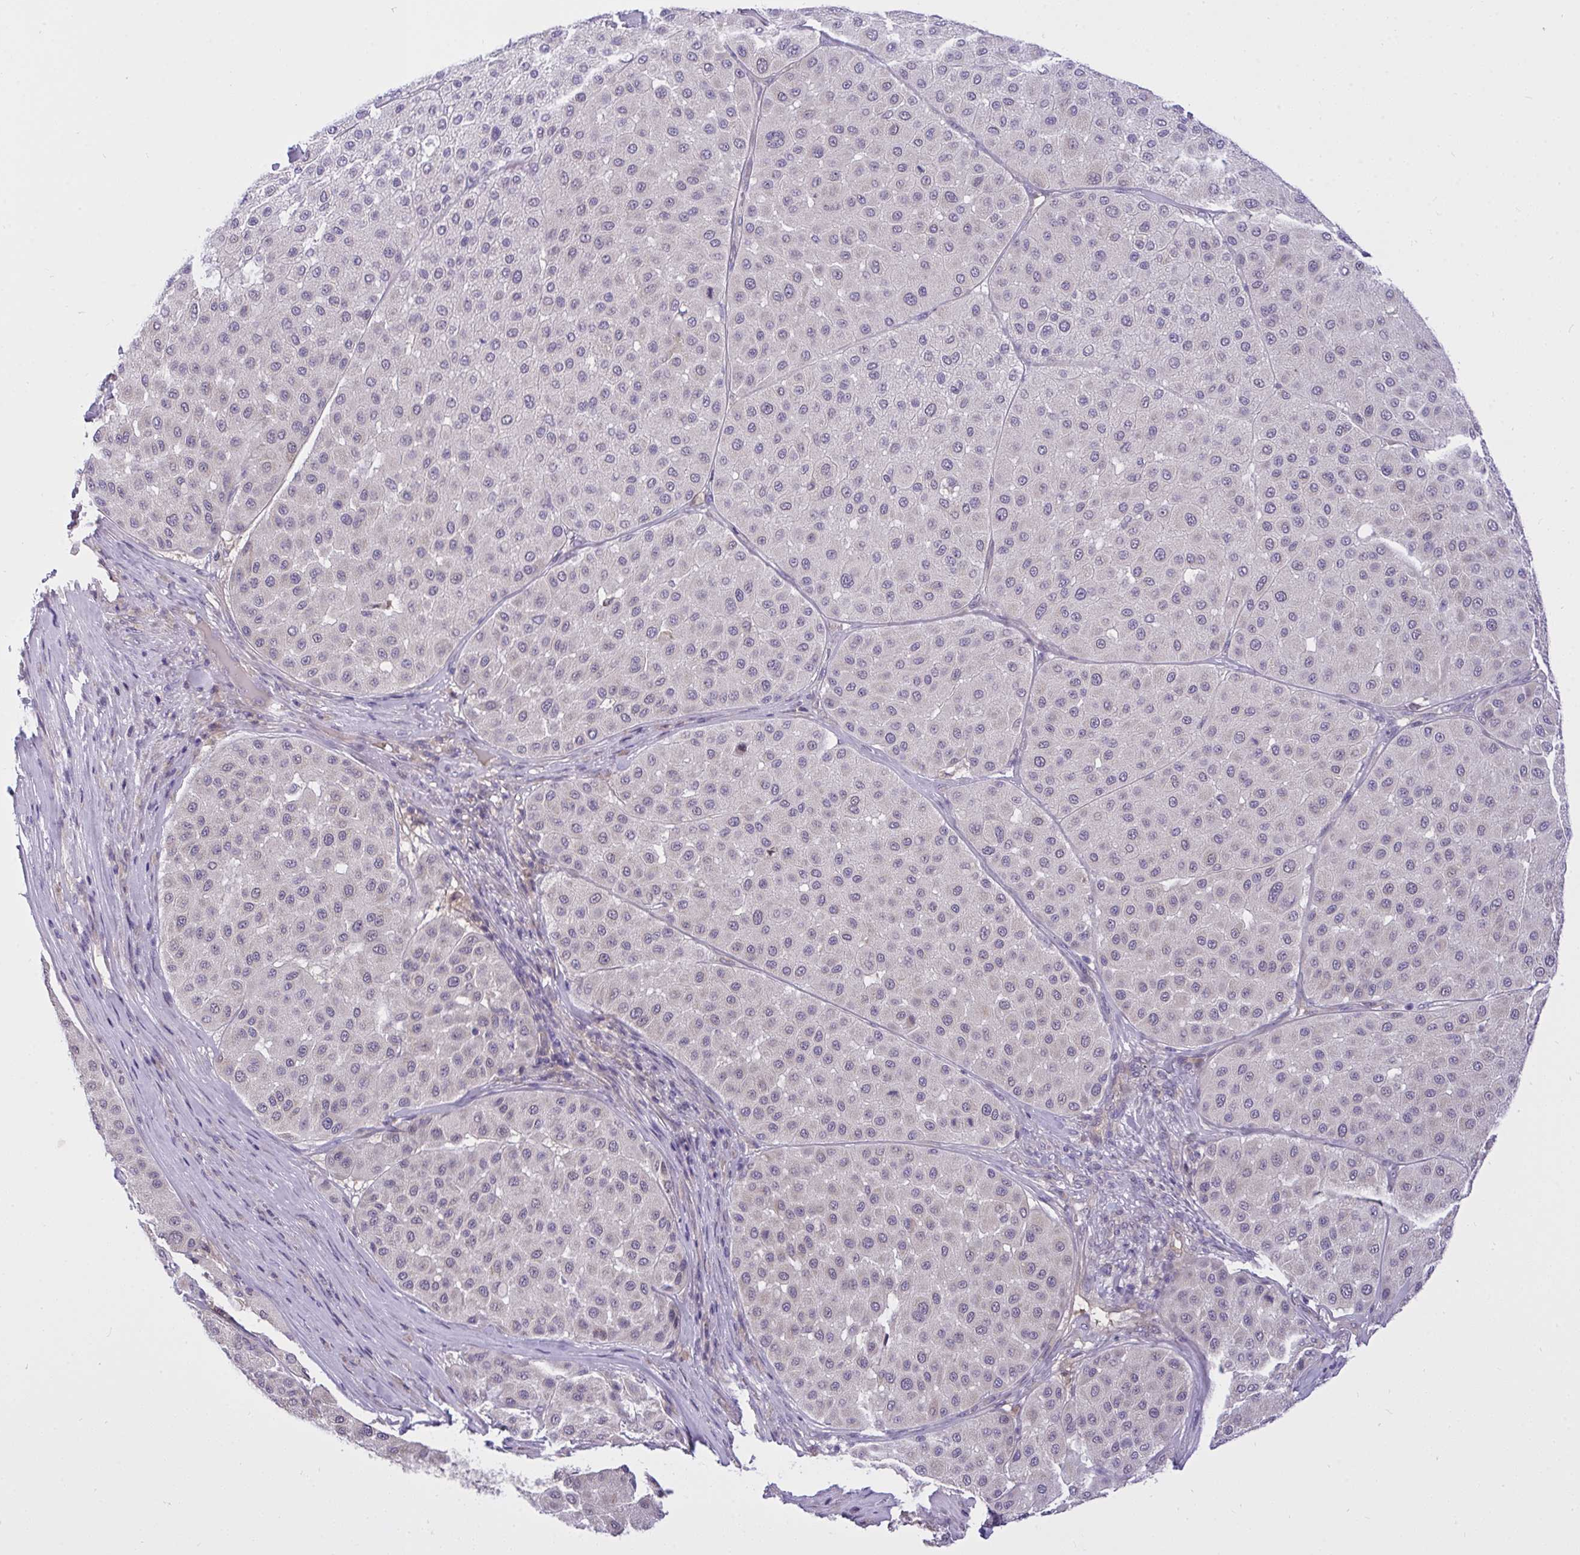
{"staining": {"intensity": "negative", "quantity": "none", "location": "none"}, "tissue": "melanoma", "cell_type": "Tumor cells", "image_type": "cancer", "snomed": [{"axis": "morphology", "description": "Malignant melanoma, Metastatic site"}, {"axis": "topography", "description": "Smooth muscle"}], "caption": "Micrograph shows no protein expression in tumor cells of melanoma tissue.", "gene": "C19orf54", "patient": {"sex": "male", "age": 41}}